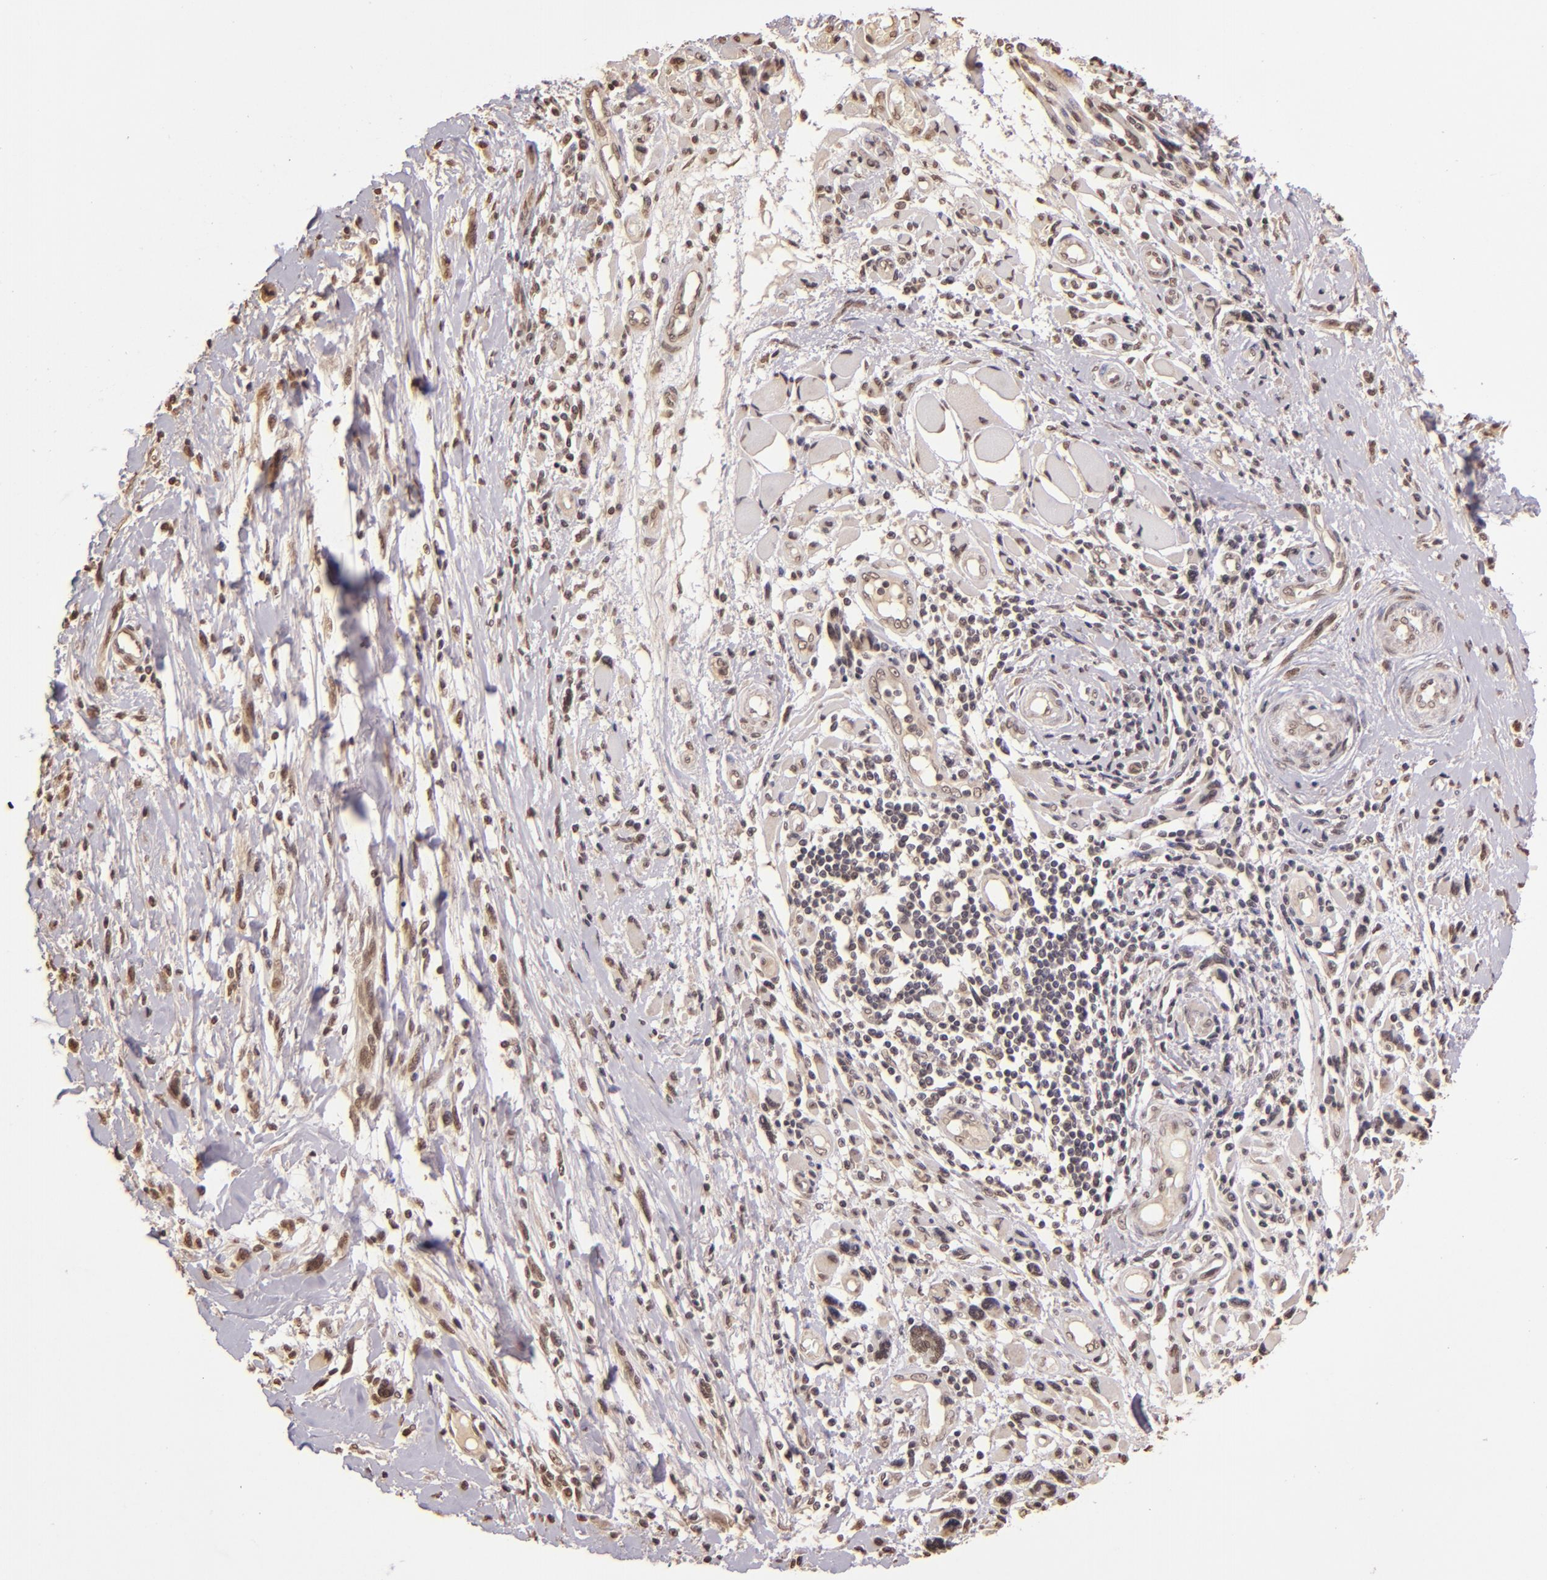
{"staining": {"intensity": "weak", "quantity": ">75%", "location": "cytoplasmic/membranous,nuclear"}, "tissue": "melanoma", "cell_type": "Tumor cells", "image_type": "cancer", "snomed": [{"axis": "morphology", "description": "Malignant melanoma, NOS"}, {"axis": "topography", "description": "Skin"}], "caption": "A high-resolution photomicrograph shows IHC staining of melanoma, which exhibits weak cytoplasmic/membranous and nuclear staining in about >75% of tumor cells.", "gene": "CUL1", "patient": {"sex": "male", "age": 91}}